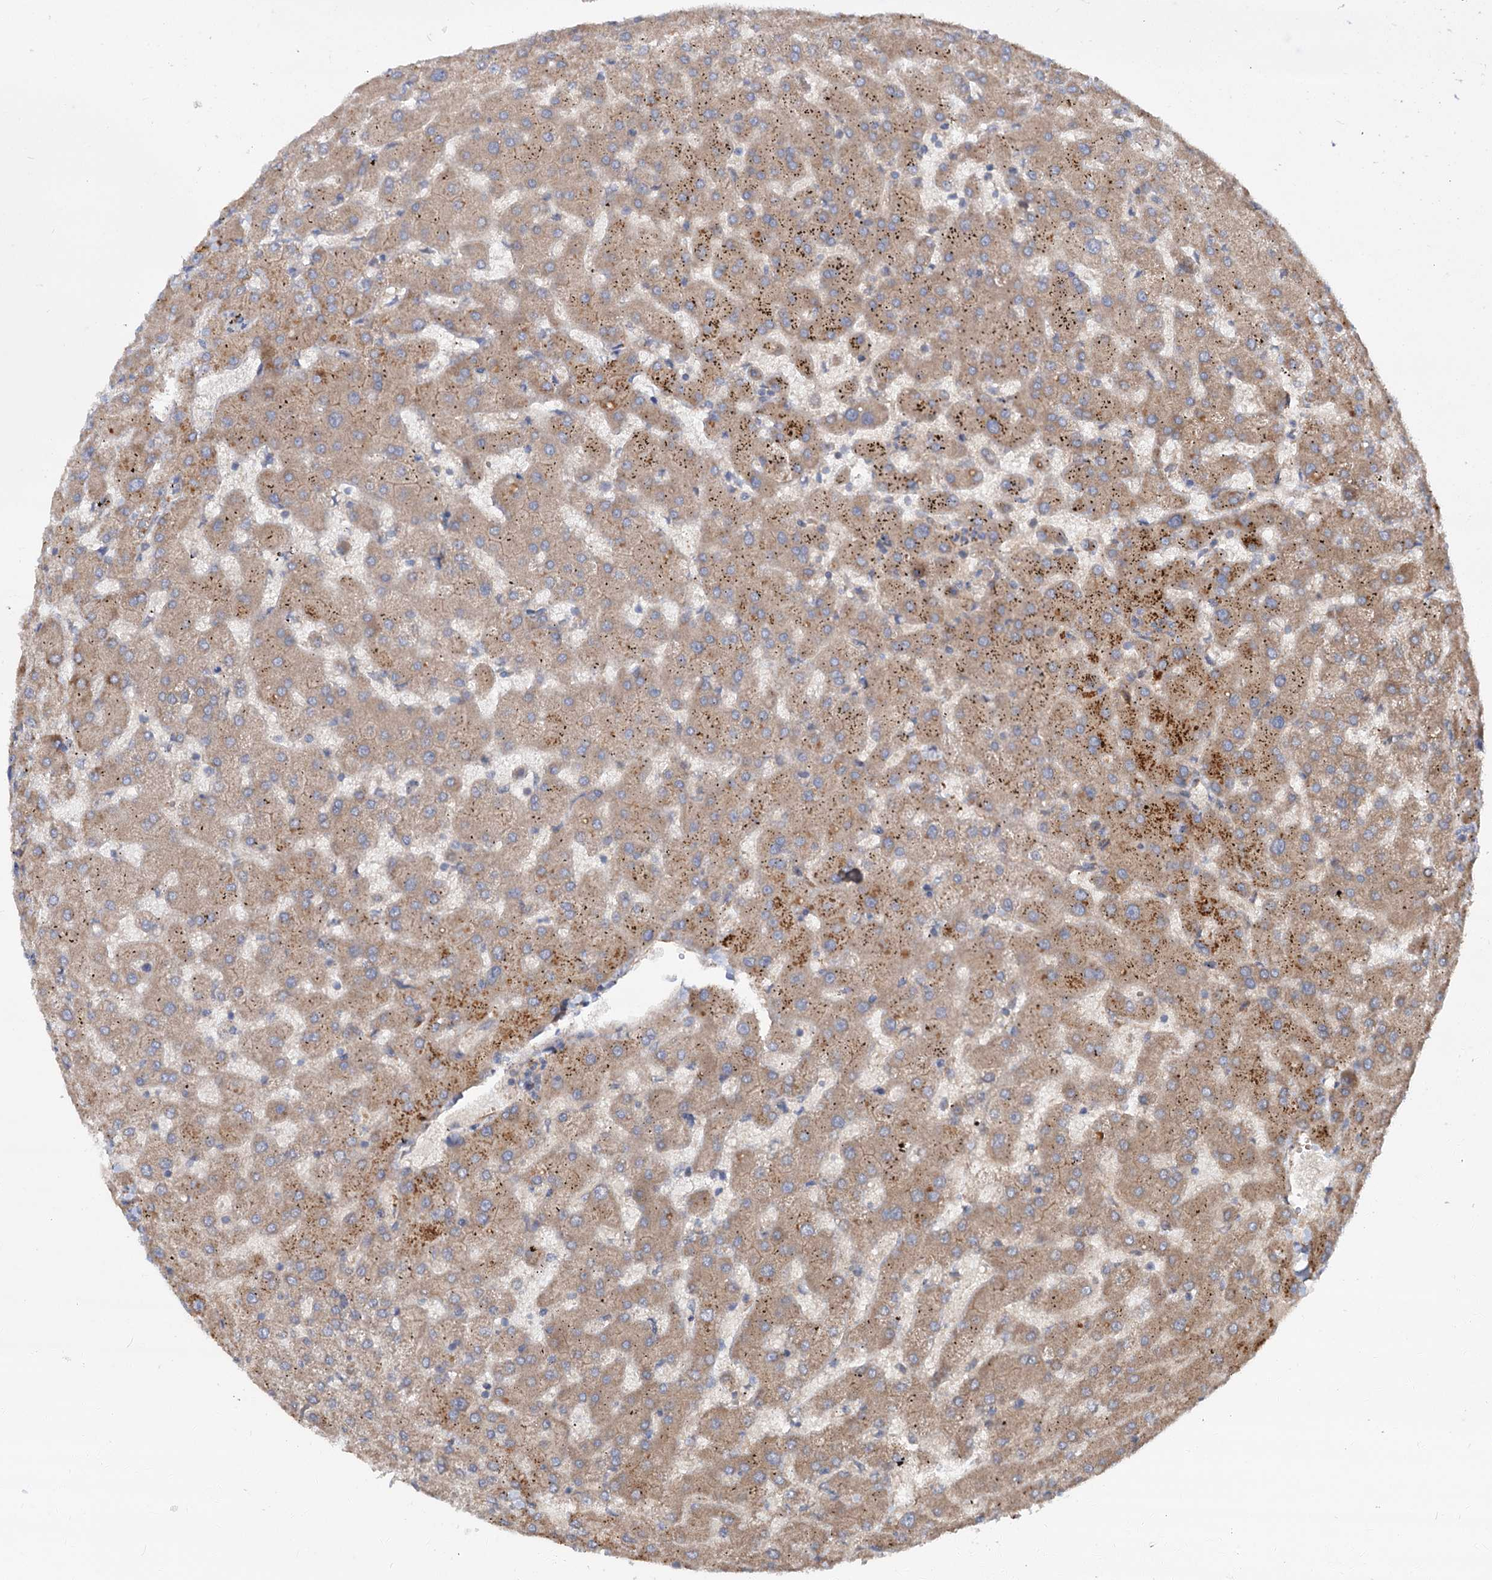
{"staining": {"intensity": "moderate", "quantity": ">75%", "location": "cytoplasmic/membranous"}, "tissue": "liver", "cell_type": "Cholangiocytes", "image_type": "normal", "snomed": [{"axis": "morphology", "description": "Normal tissue, NOS"}, {"axis": "topography", "description": "Liver"}], "caption": "Moderate cytoplasmic/membranous expression is present in approximately >75% of cholangiocytes in normal liver. (DAB (3,3'-diaminobenzidine) = brown stain, brightfield microscopy at high magnification).", "gene": "ADGRG4", "patient": {"sex": "female", "age": 63}}